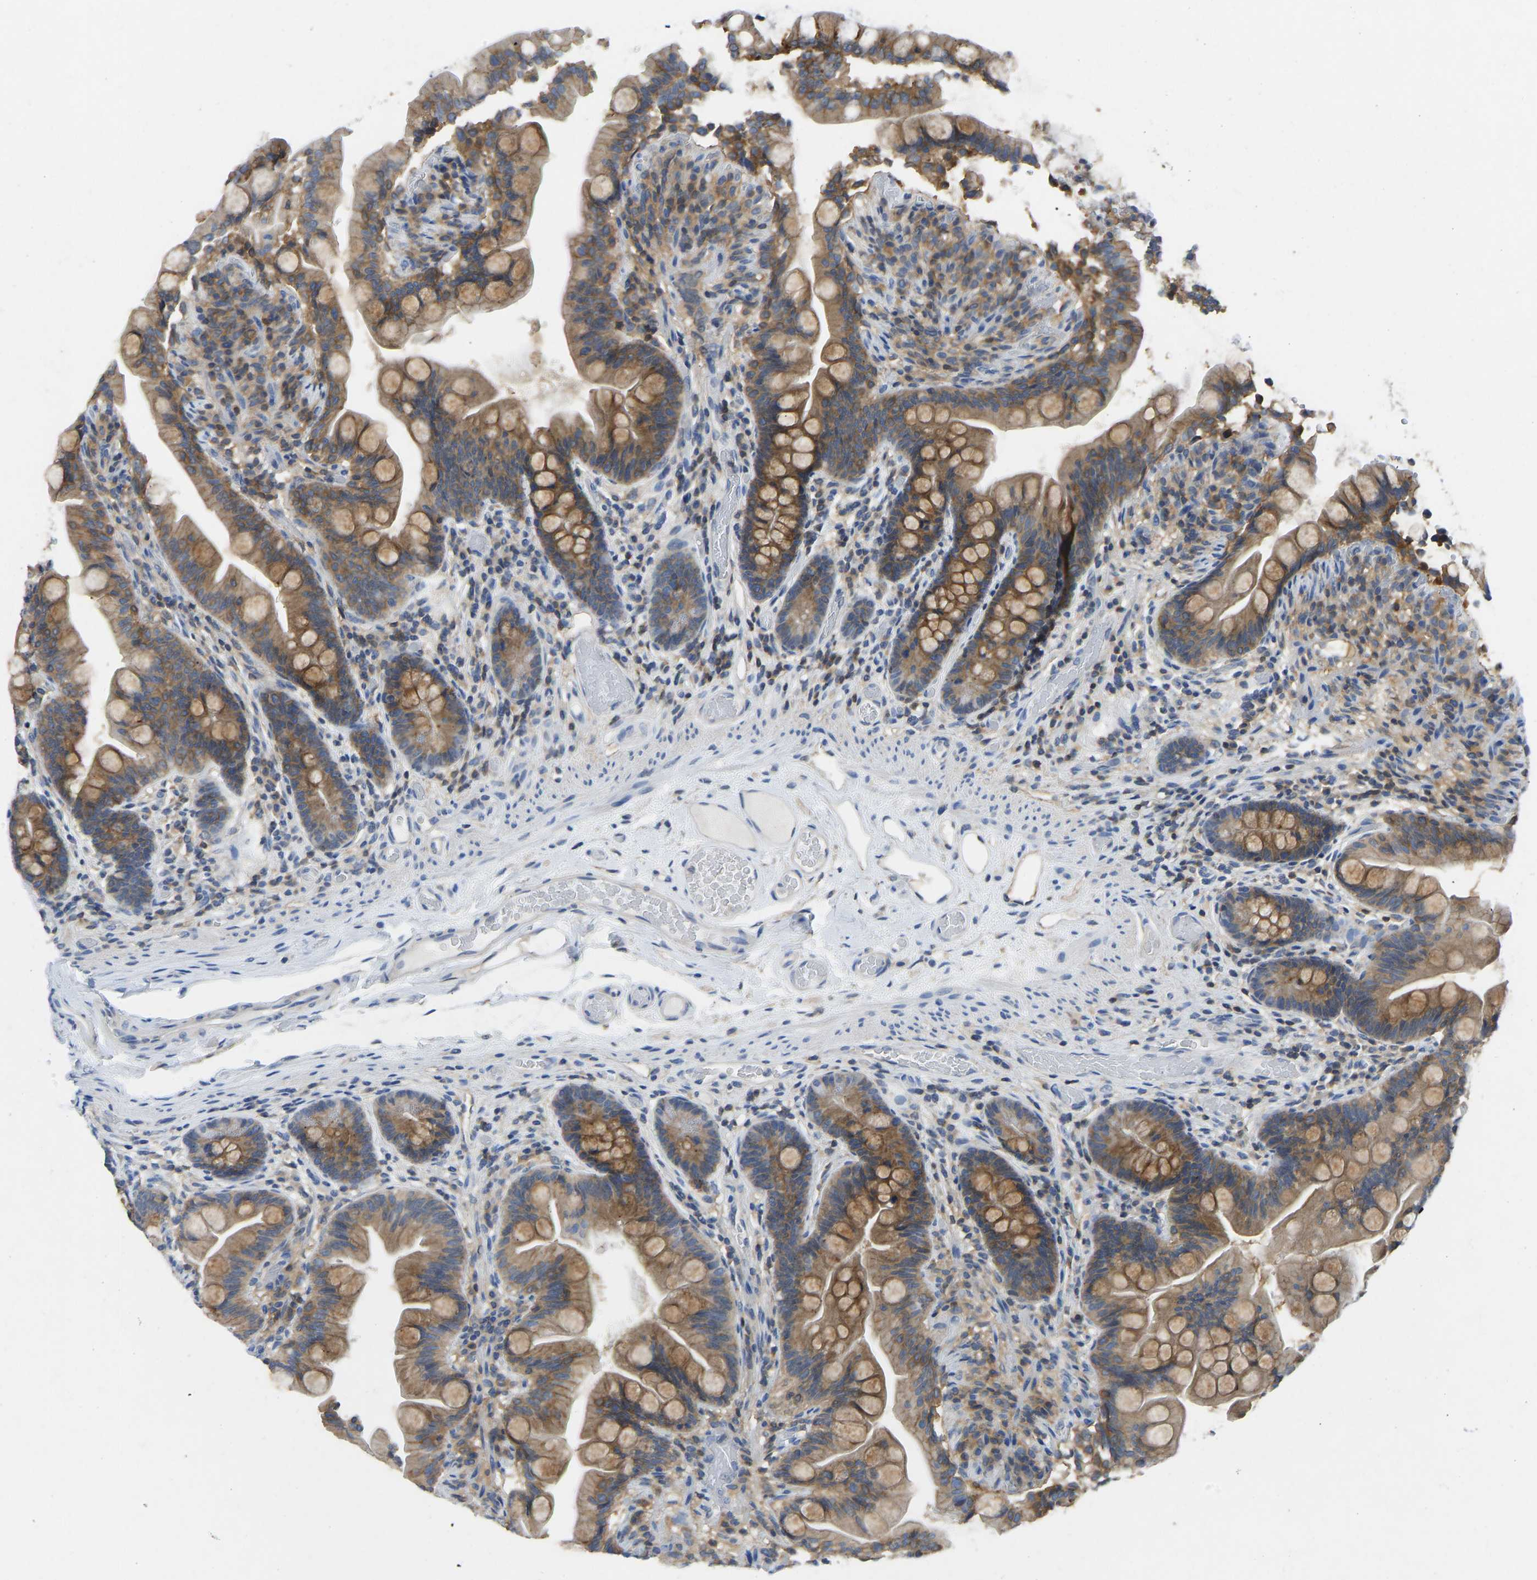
{"staining": {"intensity": "moderate", "quantity": ">75%", "location": "cytoplasmic/membranous"}, "tissue": "small intestine", "cell_type": "Glandular cells", "image_type": "normal", "snomed": [{"axis": "morphology", "description": "Normal tissue, NOS"}, {"axis": "topography", "description": "Small intestine"}], "caption": "Unremarkable small intestine shows moderate cytoplasmic/membranous staining in about >75% of glandular cells.", "gene": "NDRG3", "patient": {"sex": "female", "age": 56}}